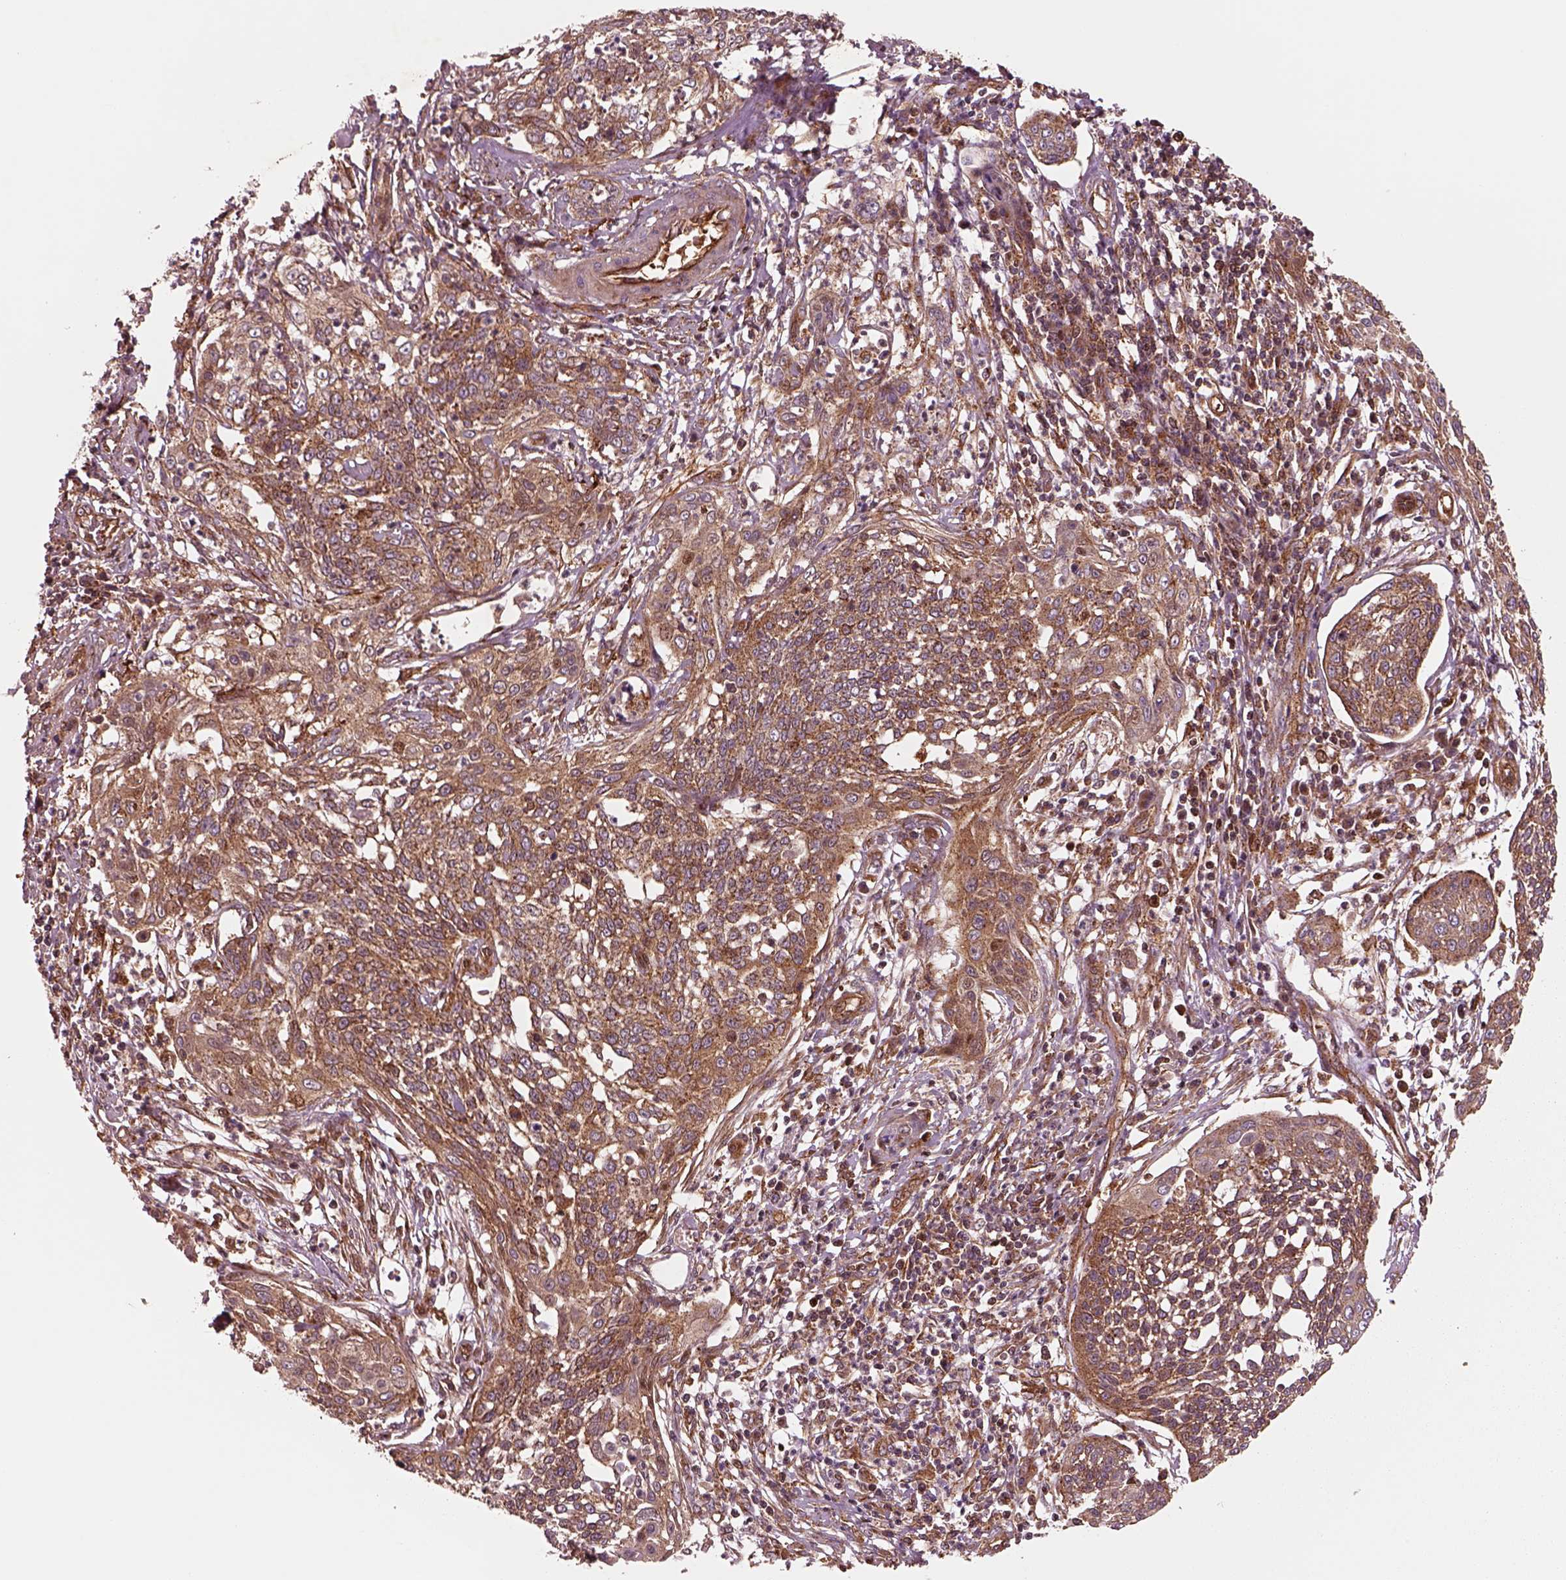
{"staining": {"intensity": "moderate", "quantity": ">75%", "location": "cytoplasmic/membranous"}, "tissue": "cervical cancer", "cell_type": "Tumor cells", "image_type": "cancer", "snomed": [{"axis": "morphology", "description": "Squamous cell carcinoma, NOS"}, {"axis": "topography", "description": "Cervix"}], "caption": "DAB (3,3'-diaminobenzidine) immunohistochemical staining of cervical cancer reveals moderate cytoplasmic/membranous protein staining in approximately >75% of tumor cells.", "gene": "WASHC2A", "patient": {"sex": "female", "age": 34}}